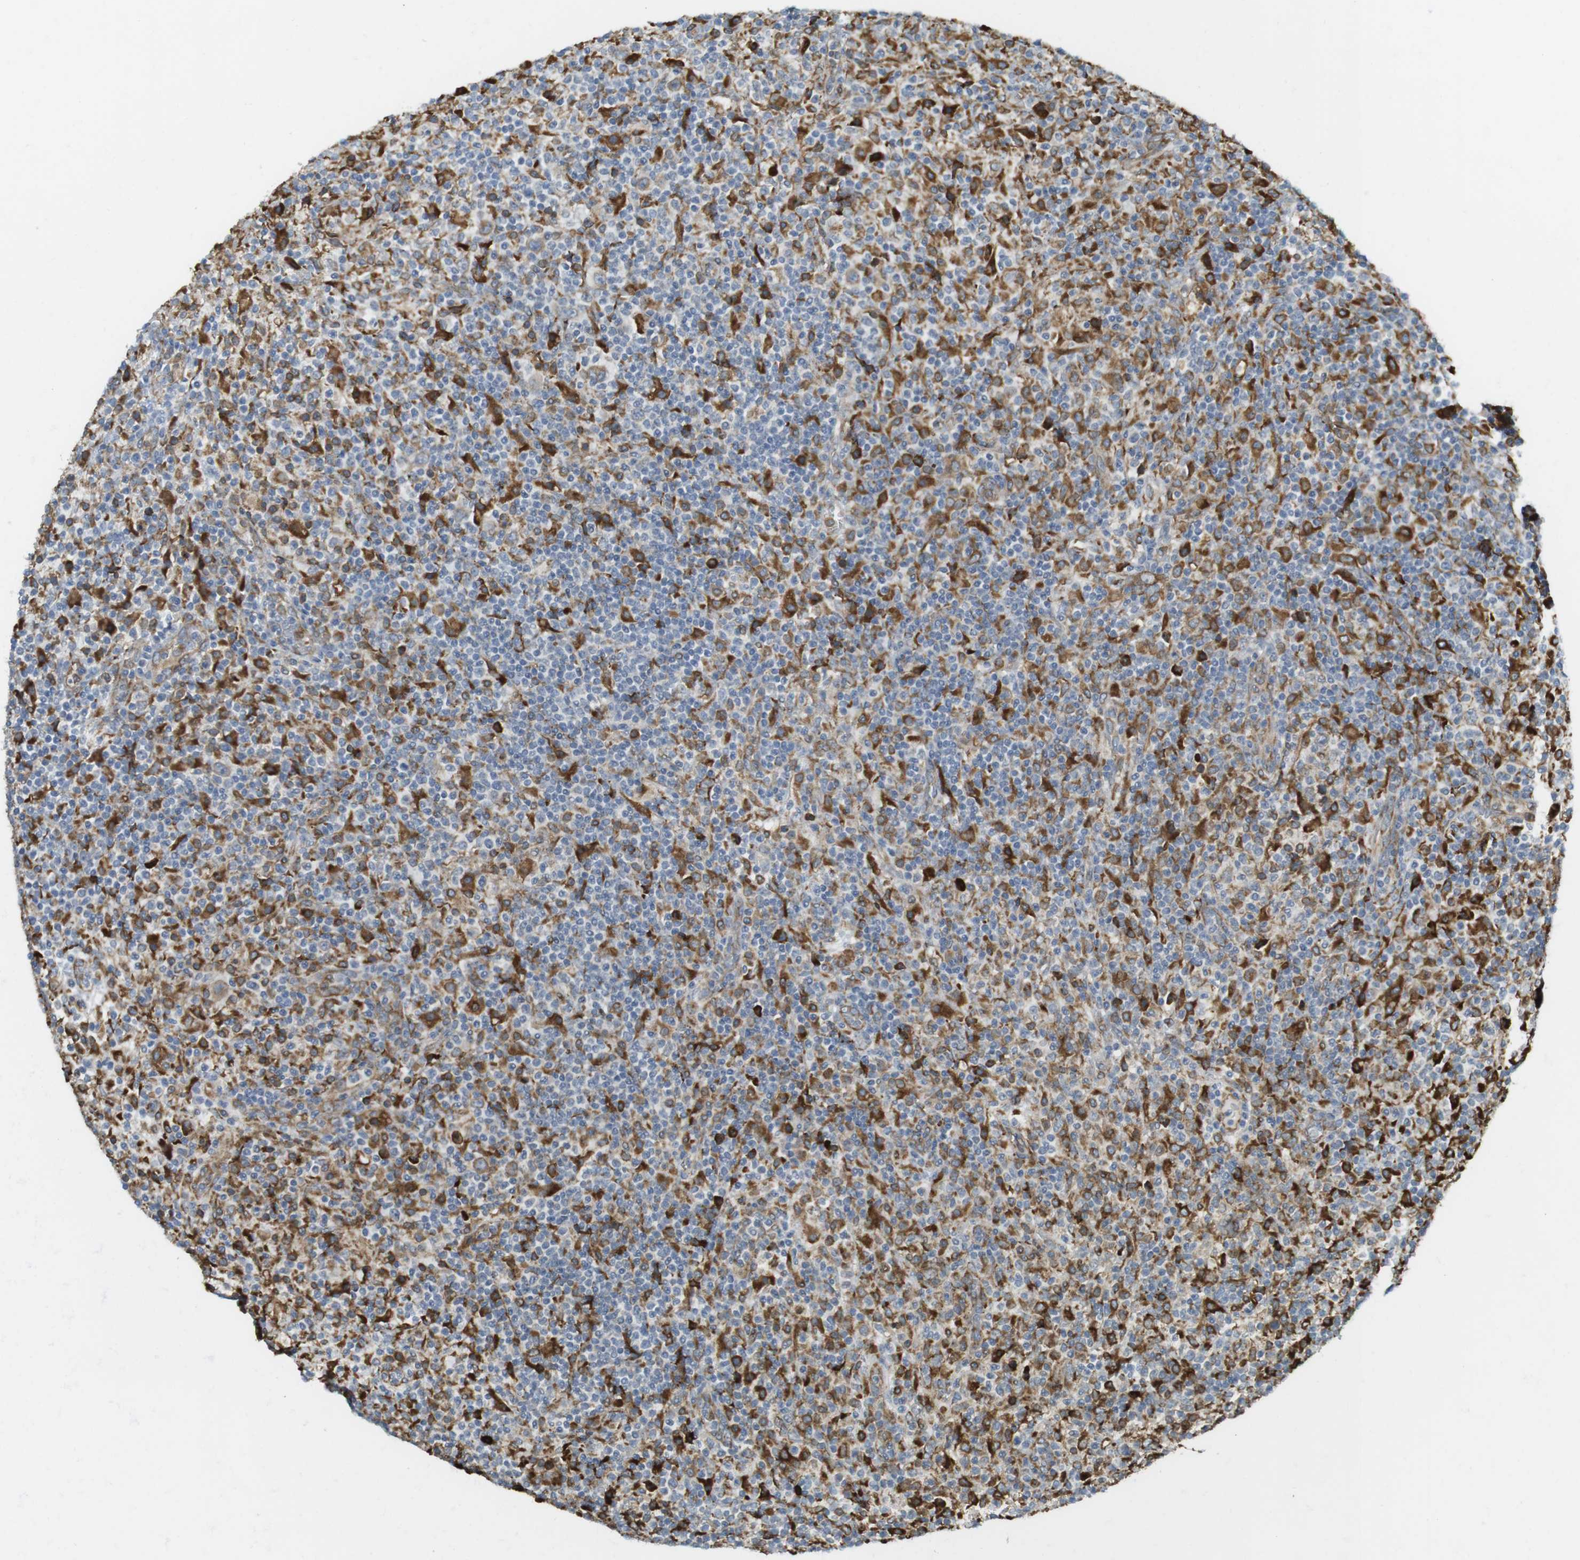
{"staining": {"intensity": "weak", "quantity": "25%-75%", "location": "cytoplasmic/membranous"}, "tissue": "lymphoma", "cell_type": "Tumor cells", "image_type": "cancer", "snomed": [{"axis": "morphology", "description": "Hodgkin's disease, NOS"}, {"axis": "topography", "description": "Lymph node"}], "caption": "High-power microscopy captured an immunohistochemistry (IHC) histopathology image of lymphoma, revealing weak cytoplasmic/membranous positivity in about 25%-75% of tumor cells. Nuclei are stained in blue.", "gene": "MBOAT2", "patient": {"sex": "male", "age": 70}}